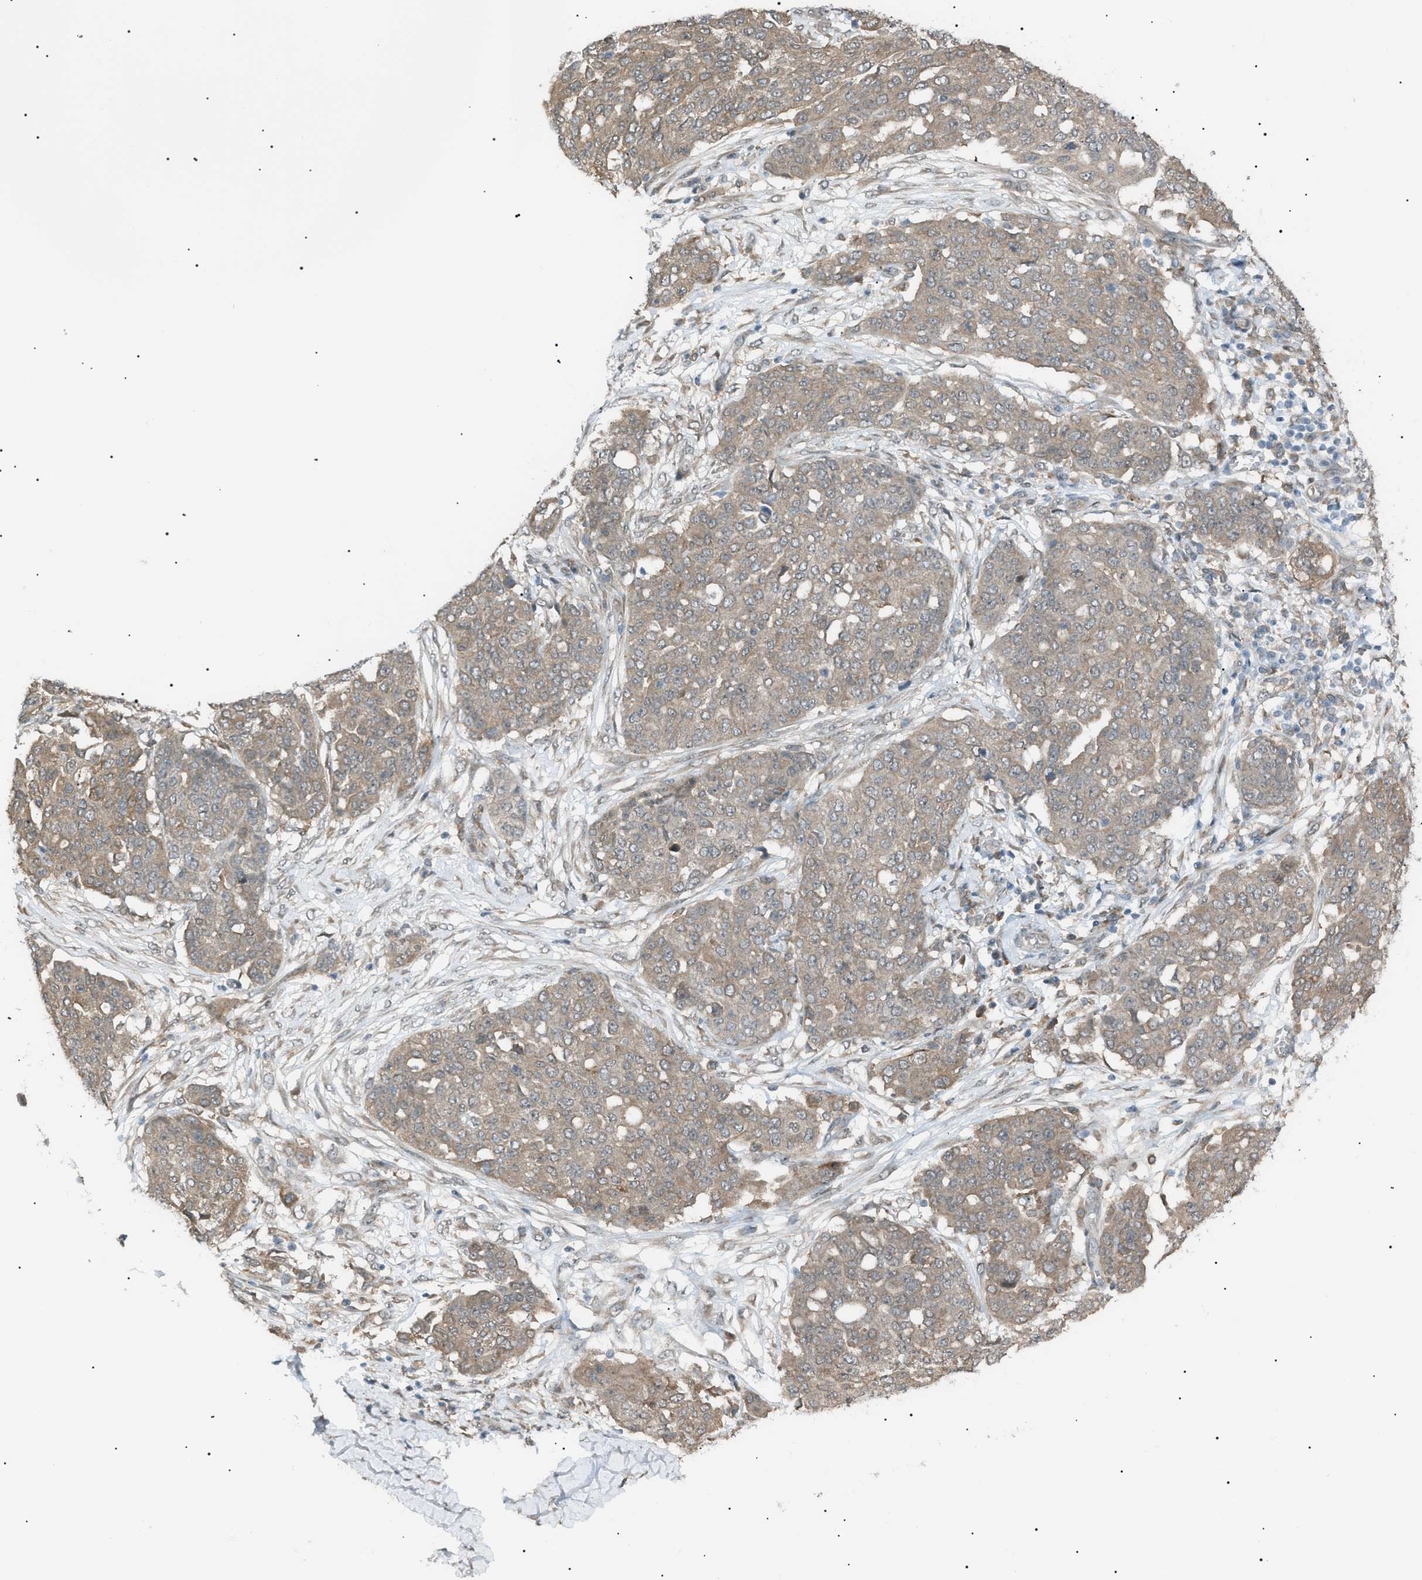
{"staining": {"intensity": "moderate", "quantity": ">75%", "location": "cytoplasmic/membranous"}, "tissue": "ovarian cancer", "cell_type": "Tumor cells", "image_type": "cancer", "snomed": [{"axis": "morphology", "description": "Cystadenocarcinoma, serous, NOS"}, {"axis": "topography", "description": "Soft tissue"}, {"axis": "topography", "description": "Ovary"}], "caption": "Ovarian serous cystadenocarcinoma tissue shows moderate cytoplasmic/membranous positivity in approximately >75% of tumor cells, visualized by immunohistochemistry.", "gene": "LPIN2", "patient": {"sex": "female", "age": 57}}